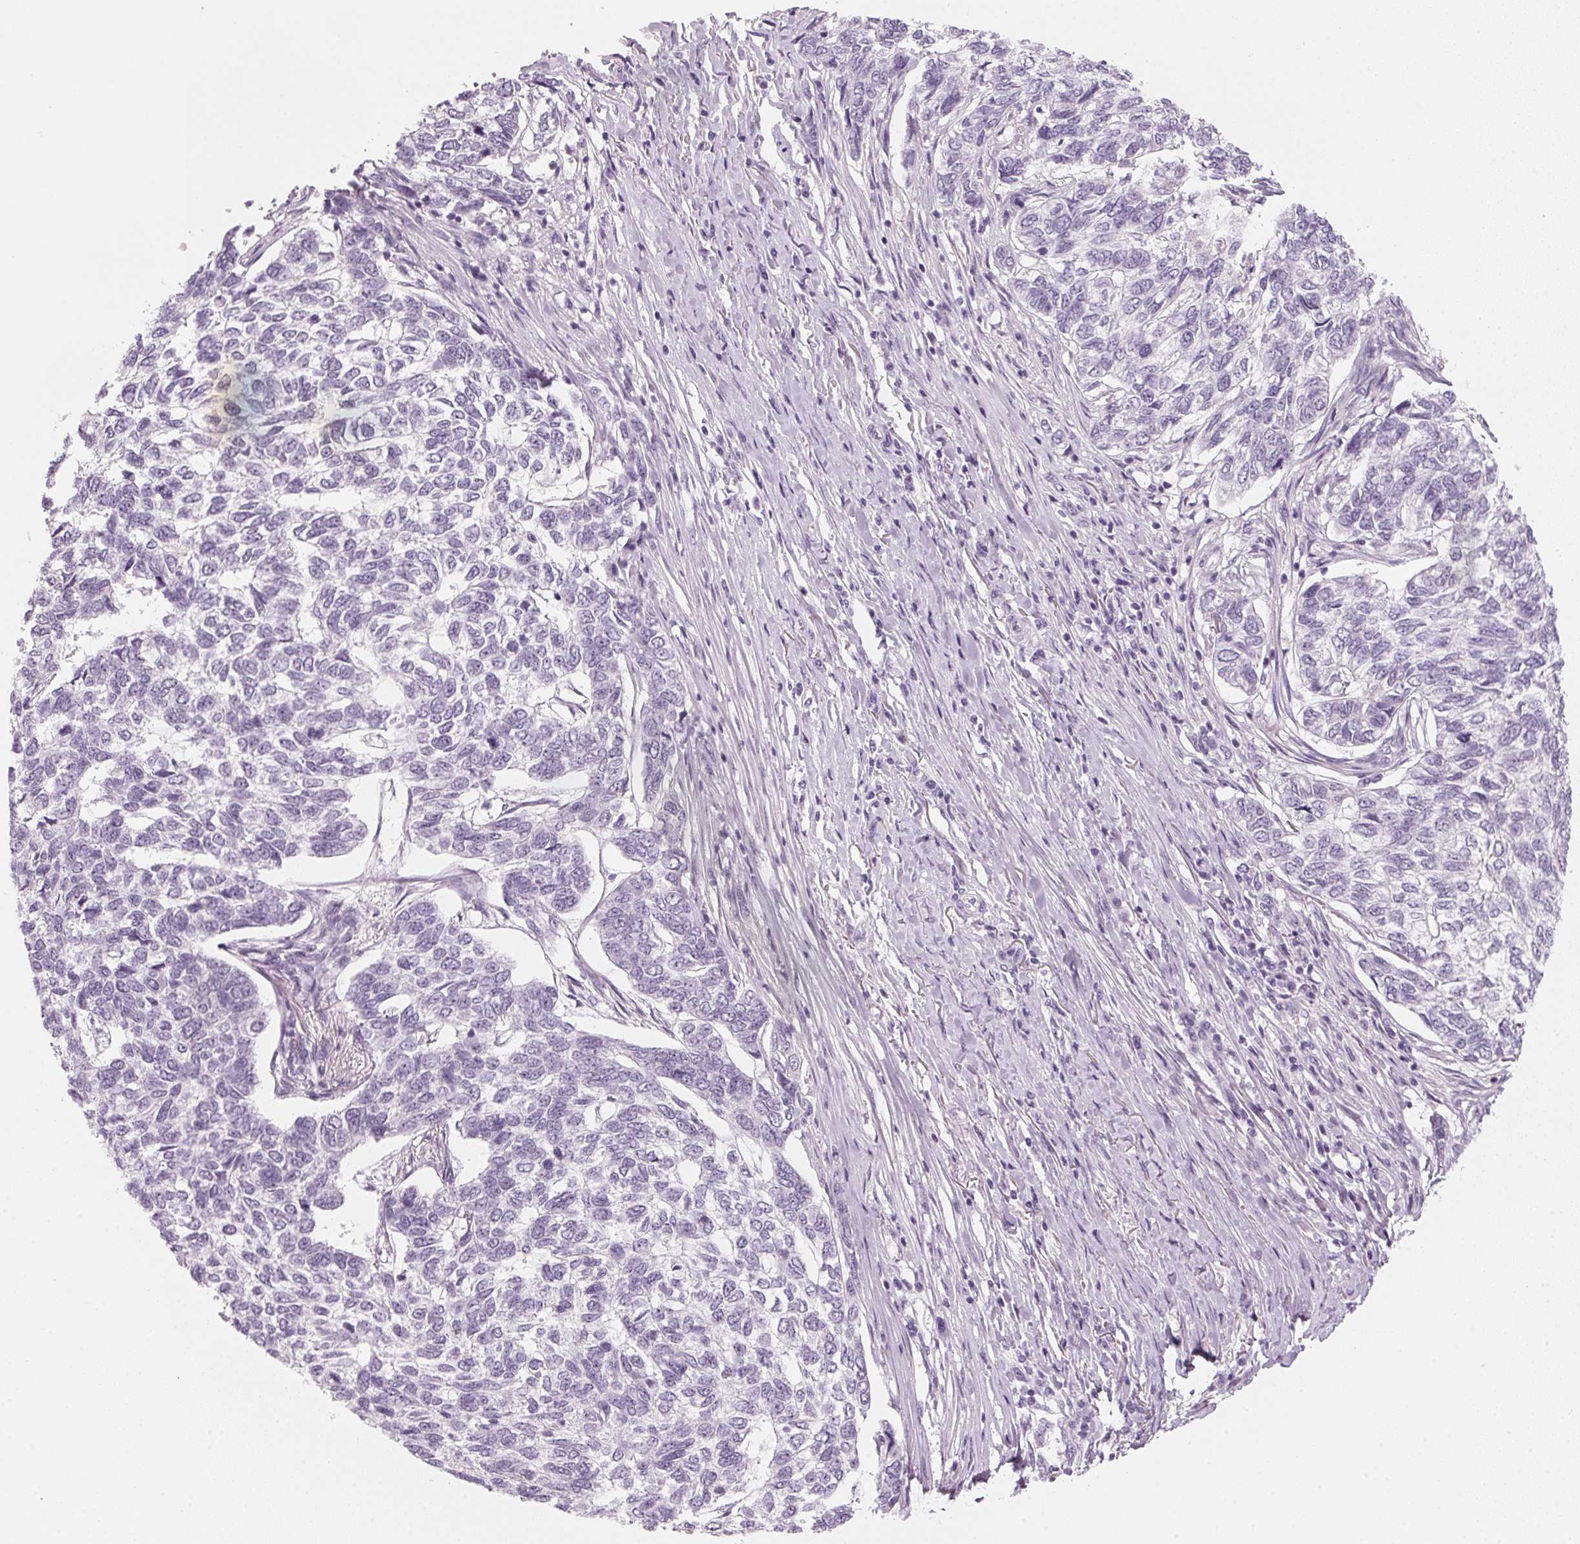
{"staining": {"intensity": "negative", "quantity": "none", "location": "none"}, "tissue": "skin cancer", "cell_type": "Tumor cells", "image_type": "cancer", "snomed": [{"axis": "morphology", "description": "Basal cell carcinoma"}, {"axis": "topography", "description": "Skin"}], "caption": "Immunohistochemistry (IHC) micrograph of neoplastic tissue: human basal cell carcinoma (skin) stained with DAB reveals no significant protein expression in tumor cells.", "gene": "DNTTIP2", "patient": {"sex": "female", "age": 65}}